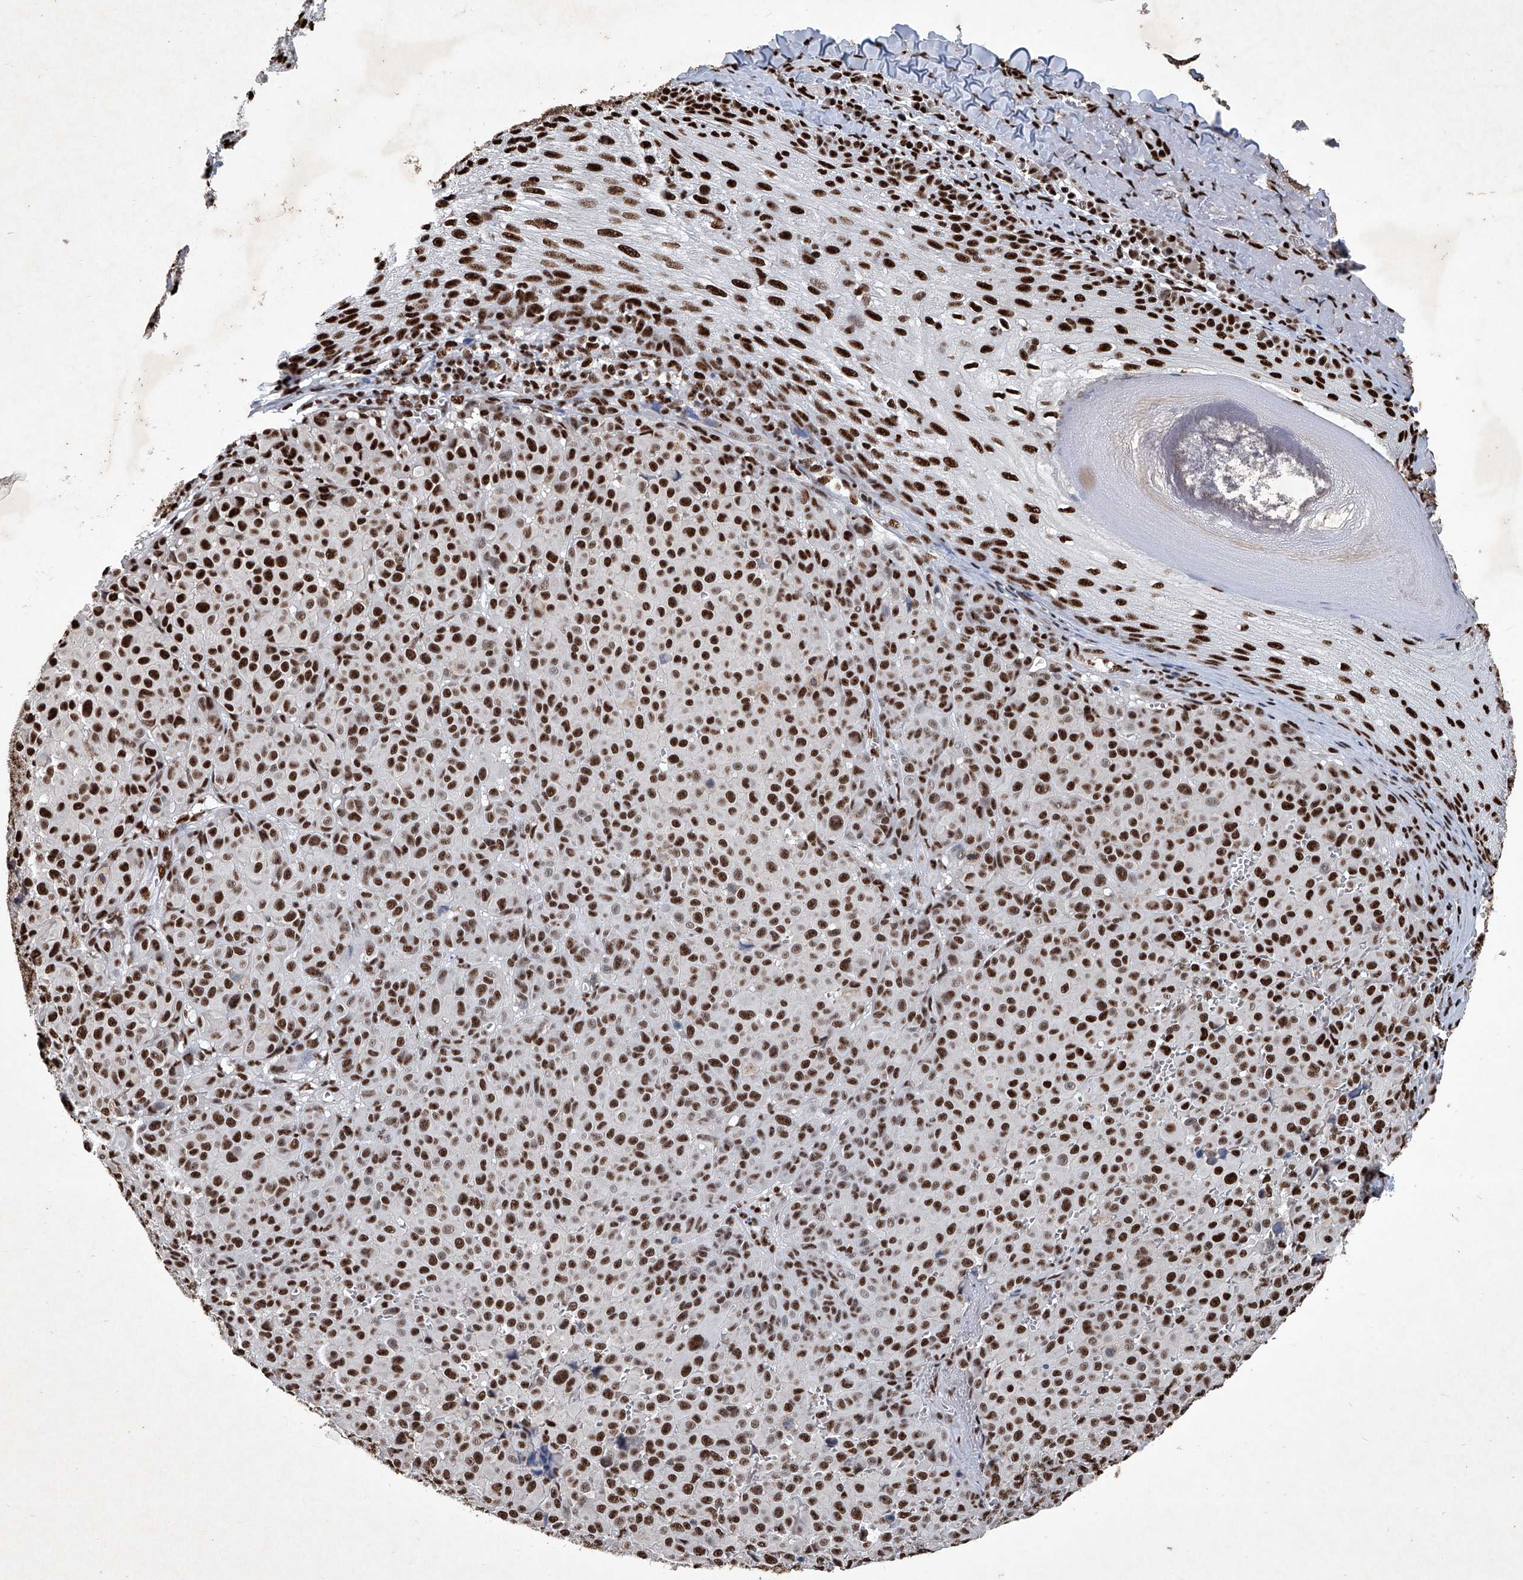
{"staining": {"intensity": "strong", "quantity": ">75%", "location": "nuclear"}, "tissue": "melanoma", "cell_type": "Tumor cells", "image_type": "cancer", "snomed": [{"axis": "morphology", "description": "Malignant melanoma, NOS"}, {"axis": "topography", "description": "Skin"}], "caption": "Tumor cells reveal high levels of strong nuclear staining in about >75% of cells in malignant melanoma. The staining is performed using DAB brown chromogen to label protein expression. The nuclei are counter-stained blue using hematoxylin.", "gene": "DDX39B", "patient": {"sex": "male", "age": 73}}